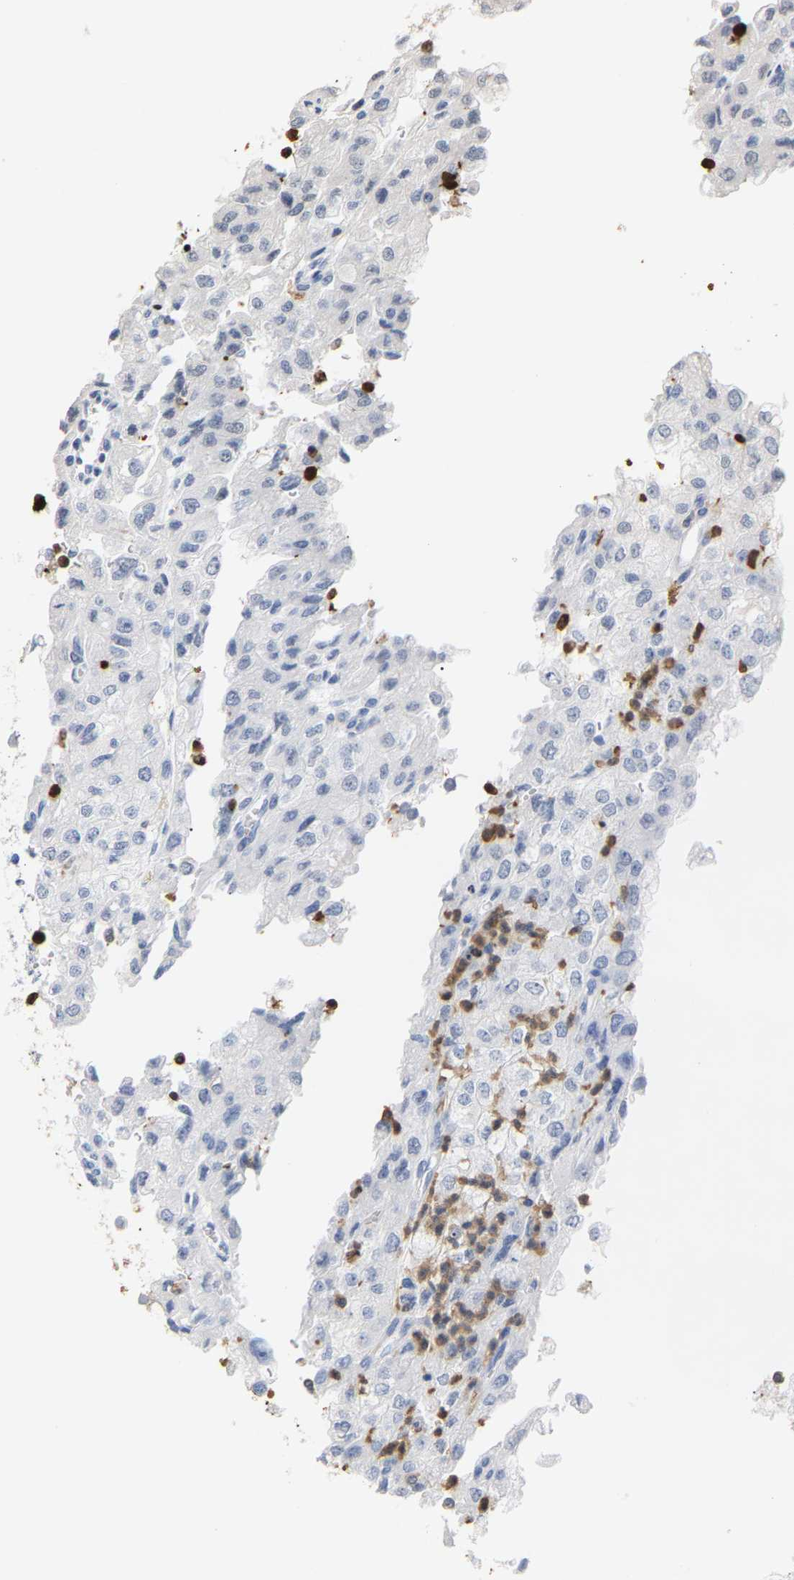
{"staining": {"intensity": "negative", "quantity": "none", "location": "none"}, "tissue": "renal cancer", "cell_type": "Tumor cells", "image_type": "cancer", "snomed": [{"axis": "morphology", "description": "Adenocarcinoma, NOS"}, {"axis": "topography", "description": "Kidney"}], "caption": "An immunohistochemistry photomicrograph of renal cancer (adenocarcinoma) is shown. There is no staining in tumor cells of renal cancer (adenocarcinoma).", "gene": "TDRD7", "patient": {"sex": "female", "age": 54}}